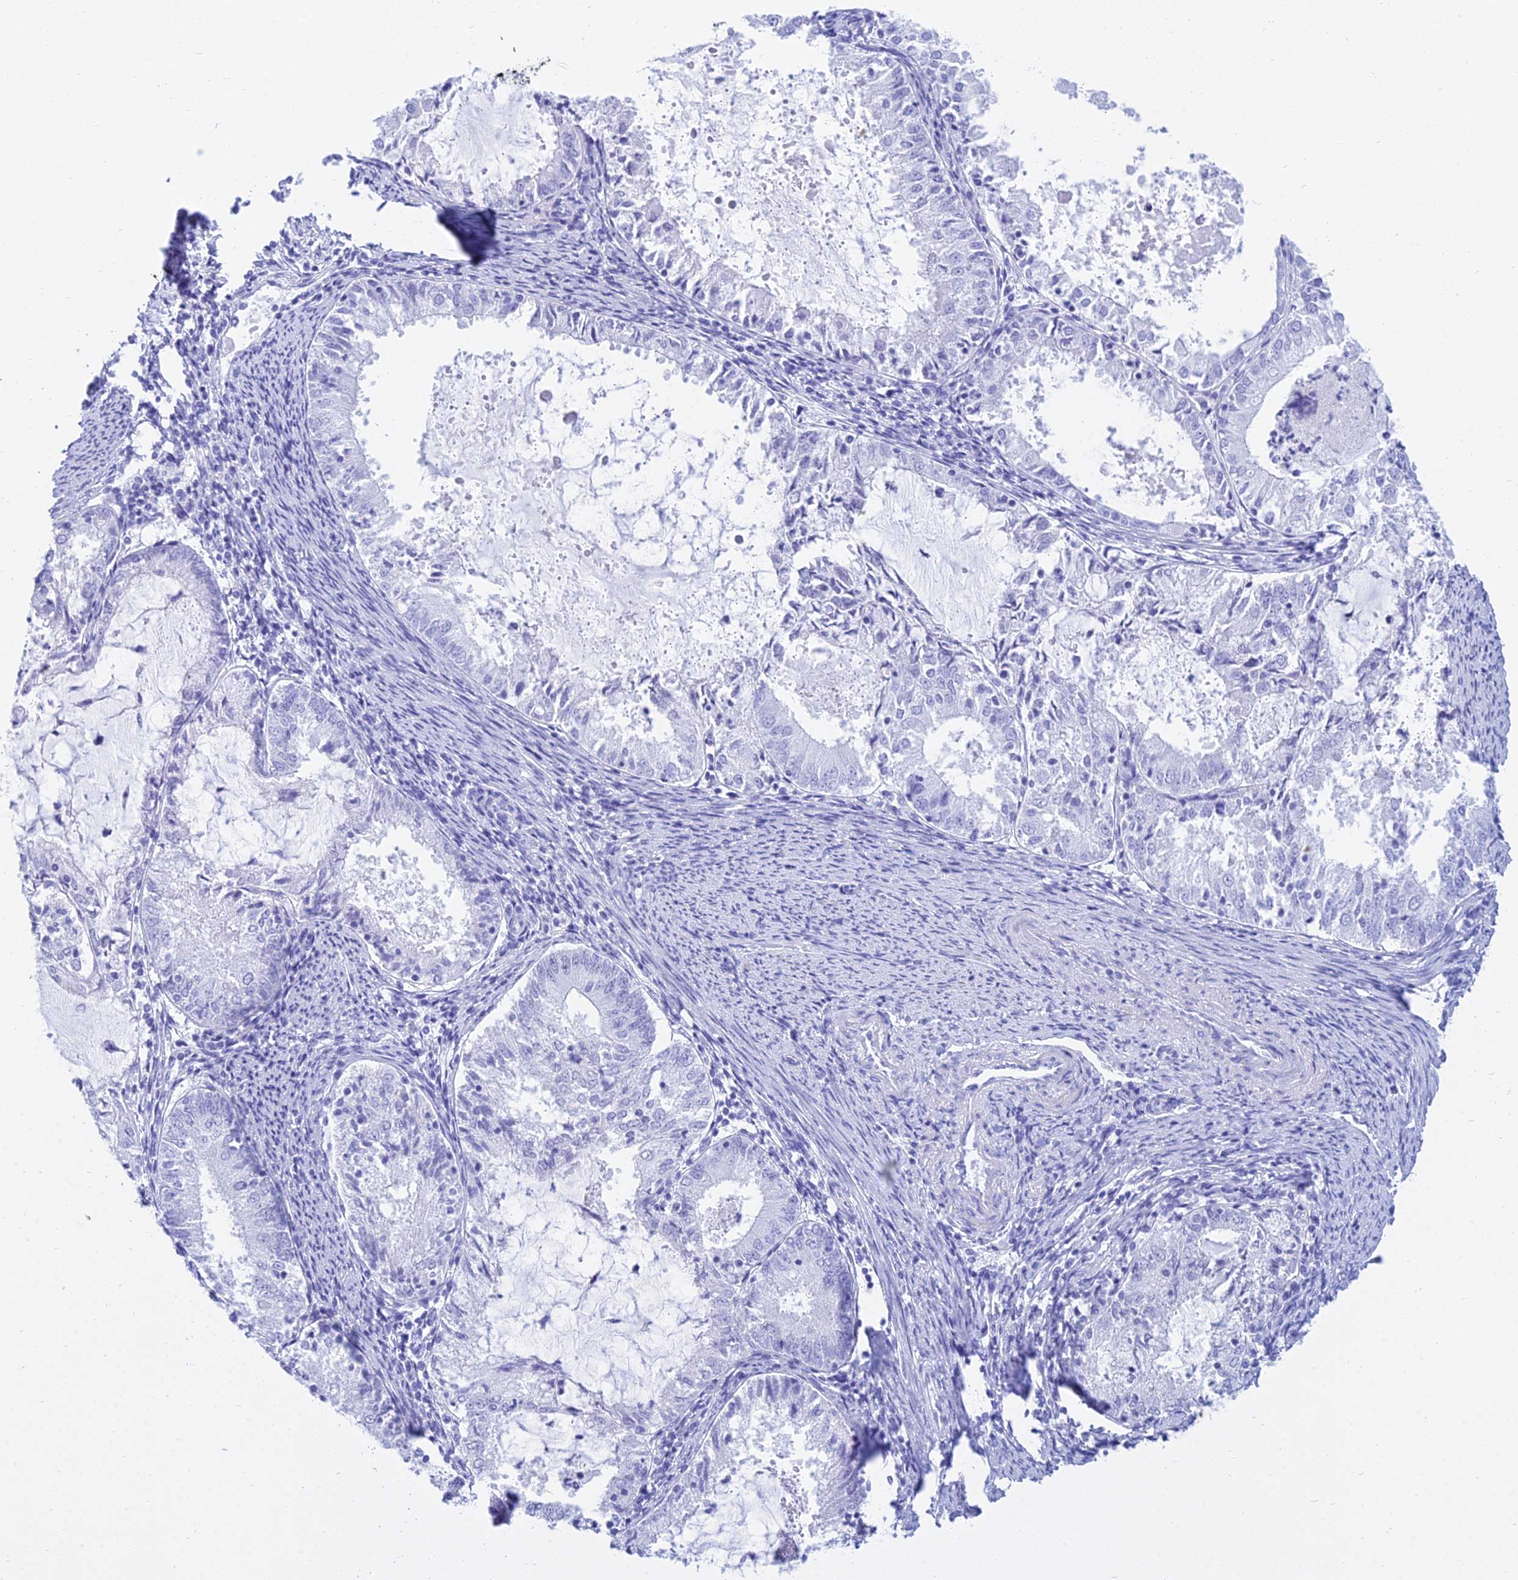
{"staining": {"intensity": "negative", "quantity": "none", "location": "none"}, "tissue": "endometrial cancer", "cell_type": "Tumor cells", "image_type": "cancer", "snomed": [{"axis": "morphology", "description": "Adenocarcinoma, NOS"}, {"axis": "topography", "description": "Endometrium"}], "caption": "This is an immunohistochemistry image of endometrial cancer (adenocarcinoma). There is no expression in tumor cells.", "gene": "PATE4", "patient": {"sex": "female", "age": 57}}